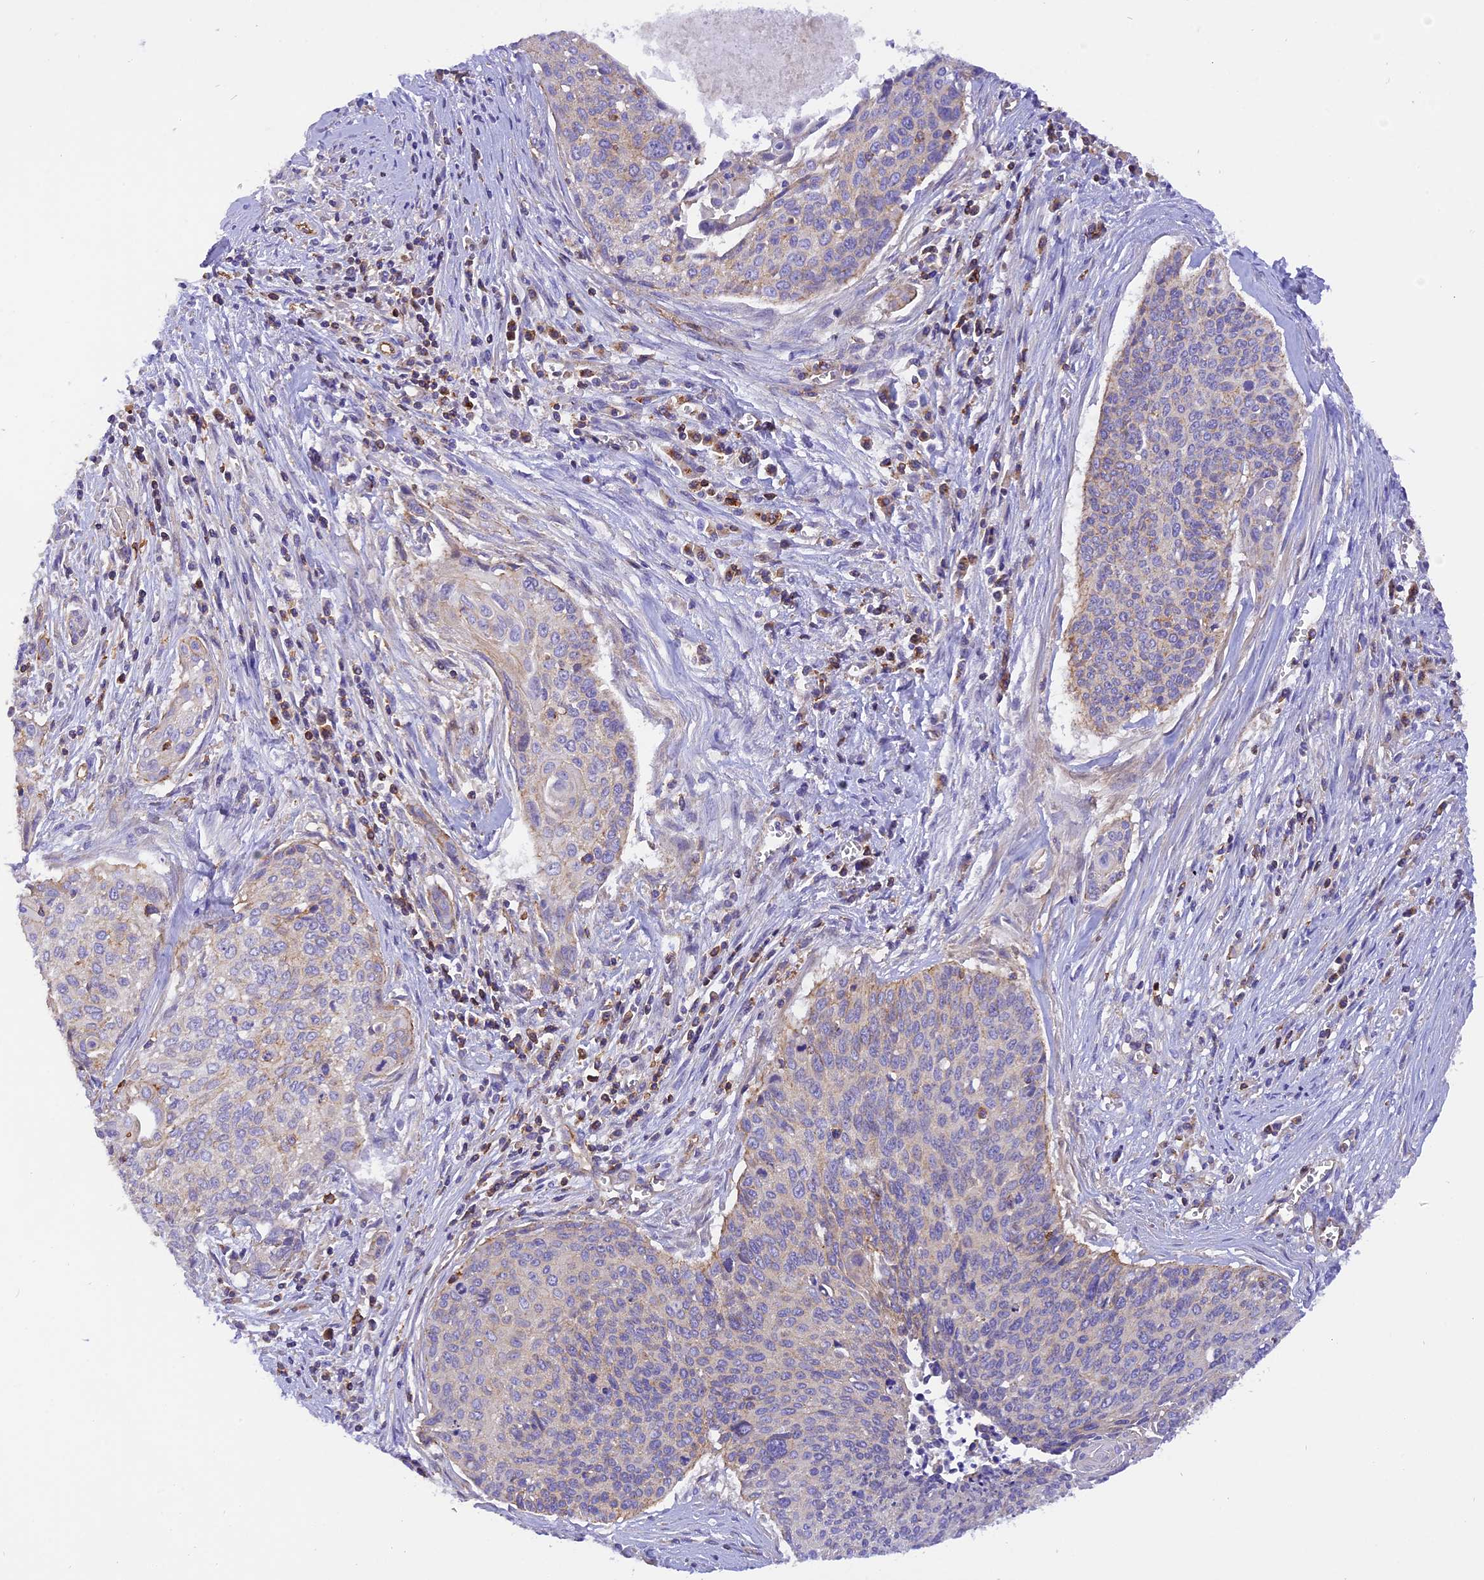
{"staining": {"intensity": "negative", "quantity": "none", "location": "none"}, "tissue": "cervical cancer", "cell_type": "Tumor cells", "image_type": "cancer", "snomed": [{"axis": "morphology", "description": "Squamous cell carcinoma, NOS"}, {"axis": "topography", "description": "Cervix"}], "caption": "Tumor cells show no significant protein expression in cervical cancer.", "gene": "FAM193A", "patient": {"sex": "female", "age": 55}}